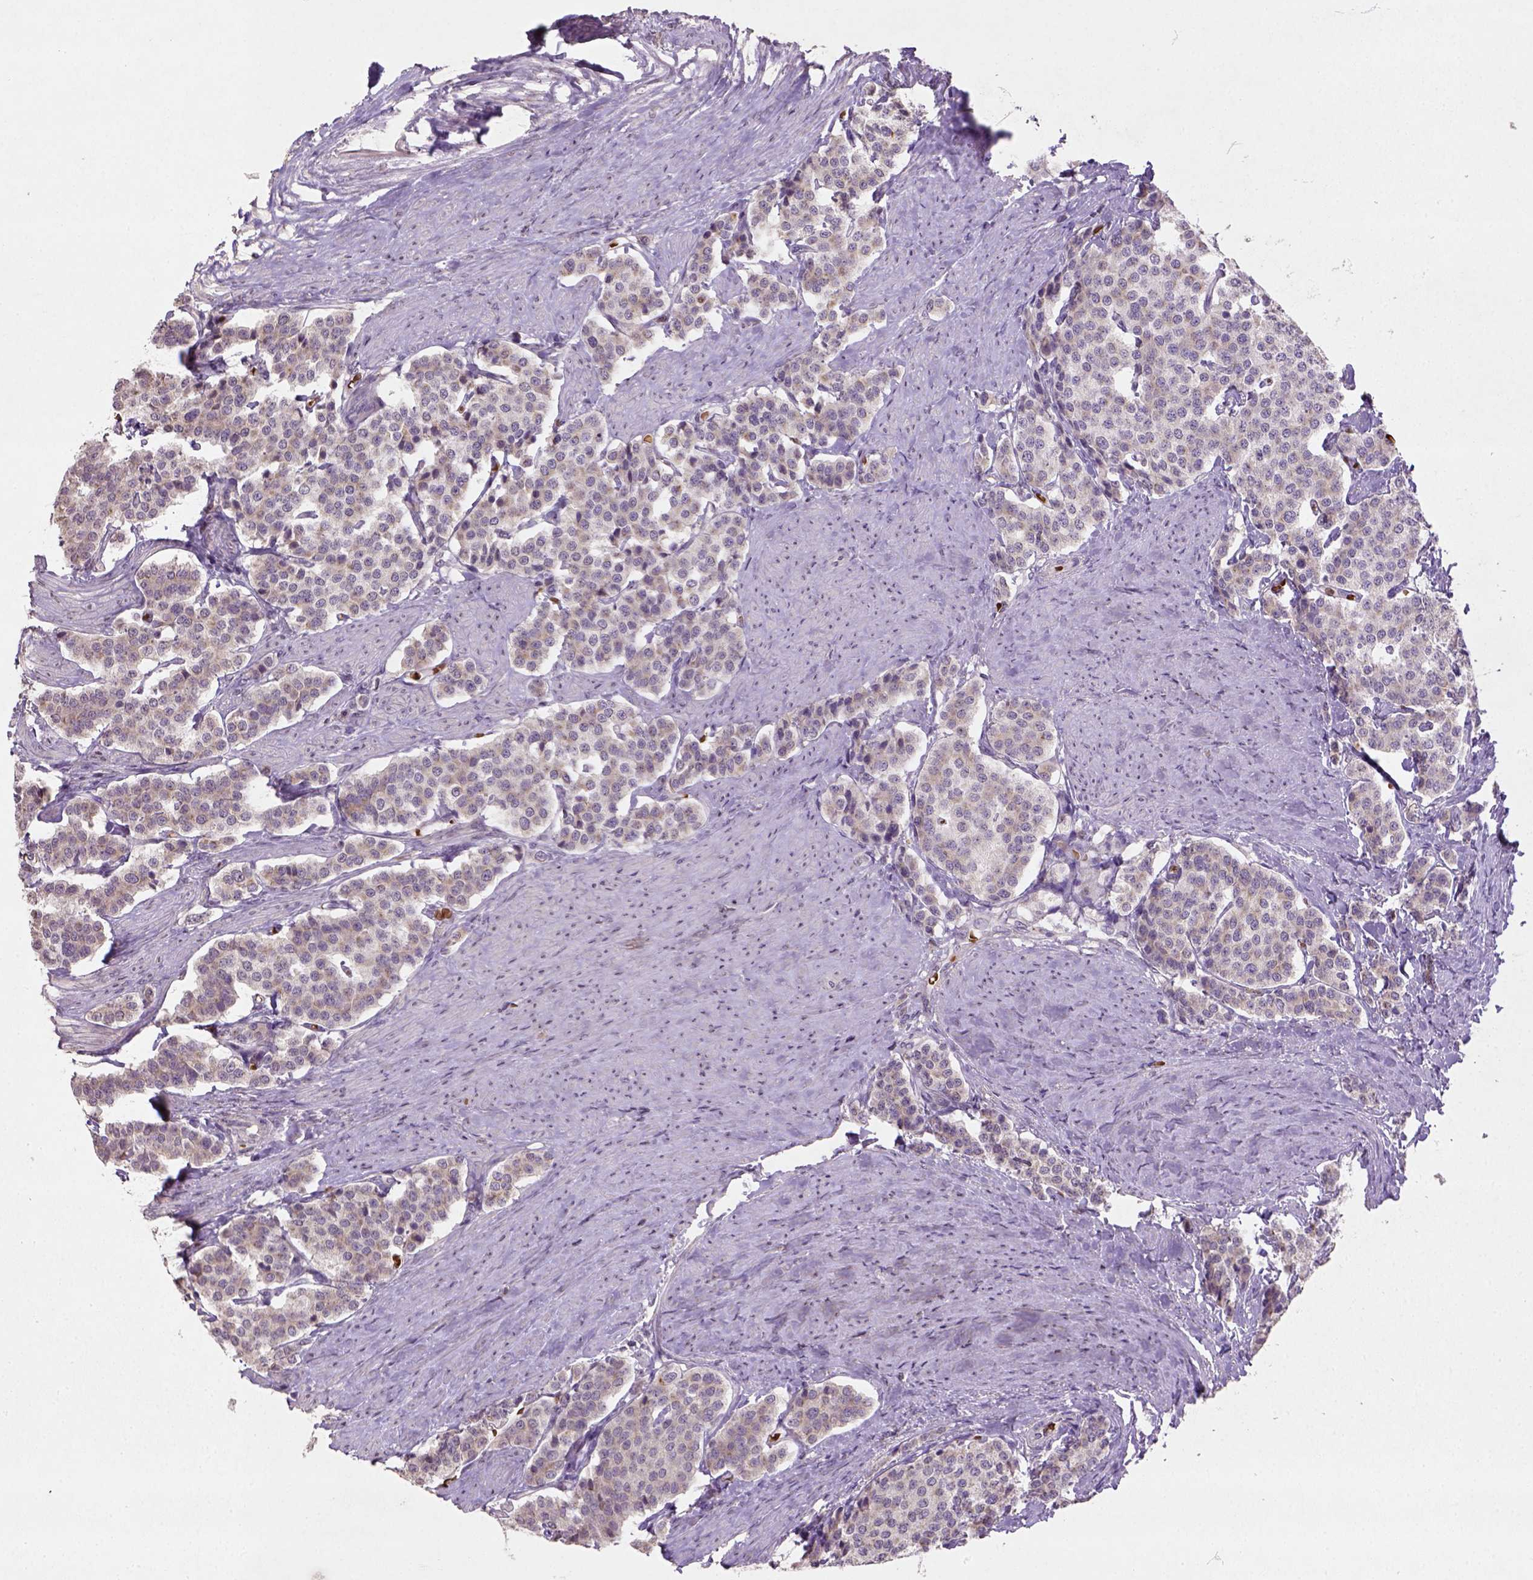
{"staining": {"intensity": "weak", "quantity": ">75%", "location": "cytoplasmic/membranous"}, "tissue": "carcinoid", "cell_type": "Tumor cells", "image_type": "cancer", "snomed": [{"axis": "morphology", "description": "Carcinoid, malignant, NOS"}, {"axis": "topography", "description": "Small intestine"}], "caption": "This is a micrograph of immunohistochemistry staining of malignant carcinoid, which shows weak expression in the cytoplasmic/membranous of tumor cells.", "gene": "NUDT3", "patient": {"sex": "female", "age": 58}}